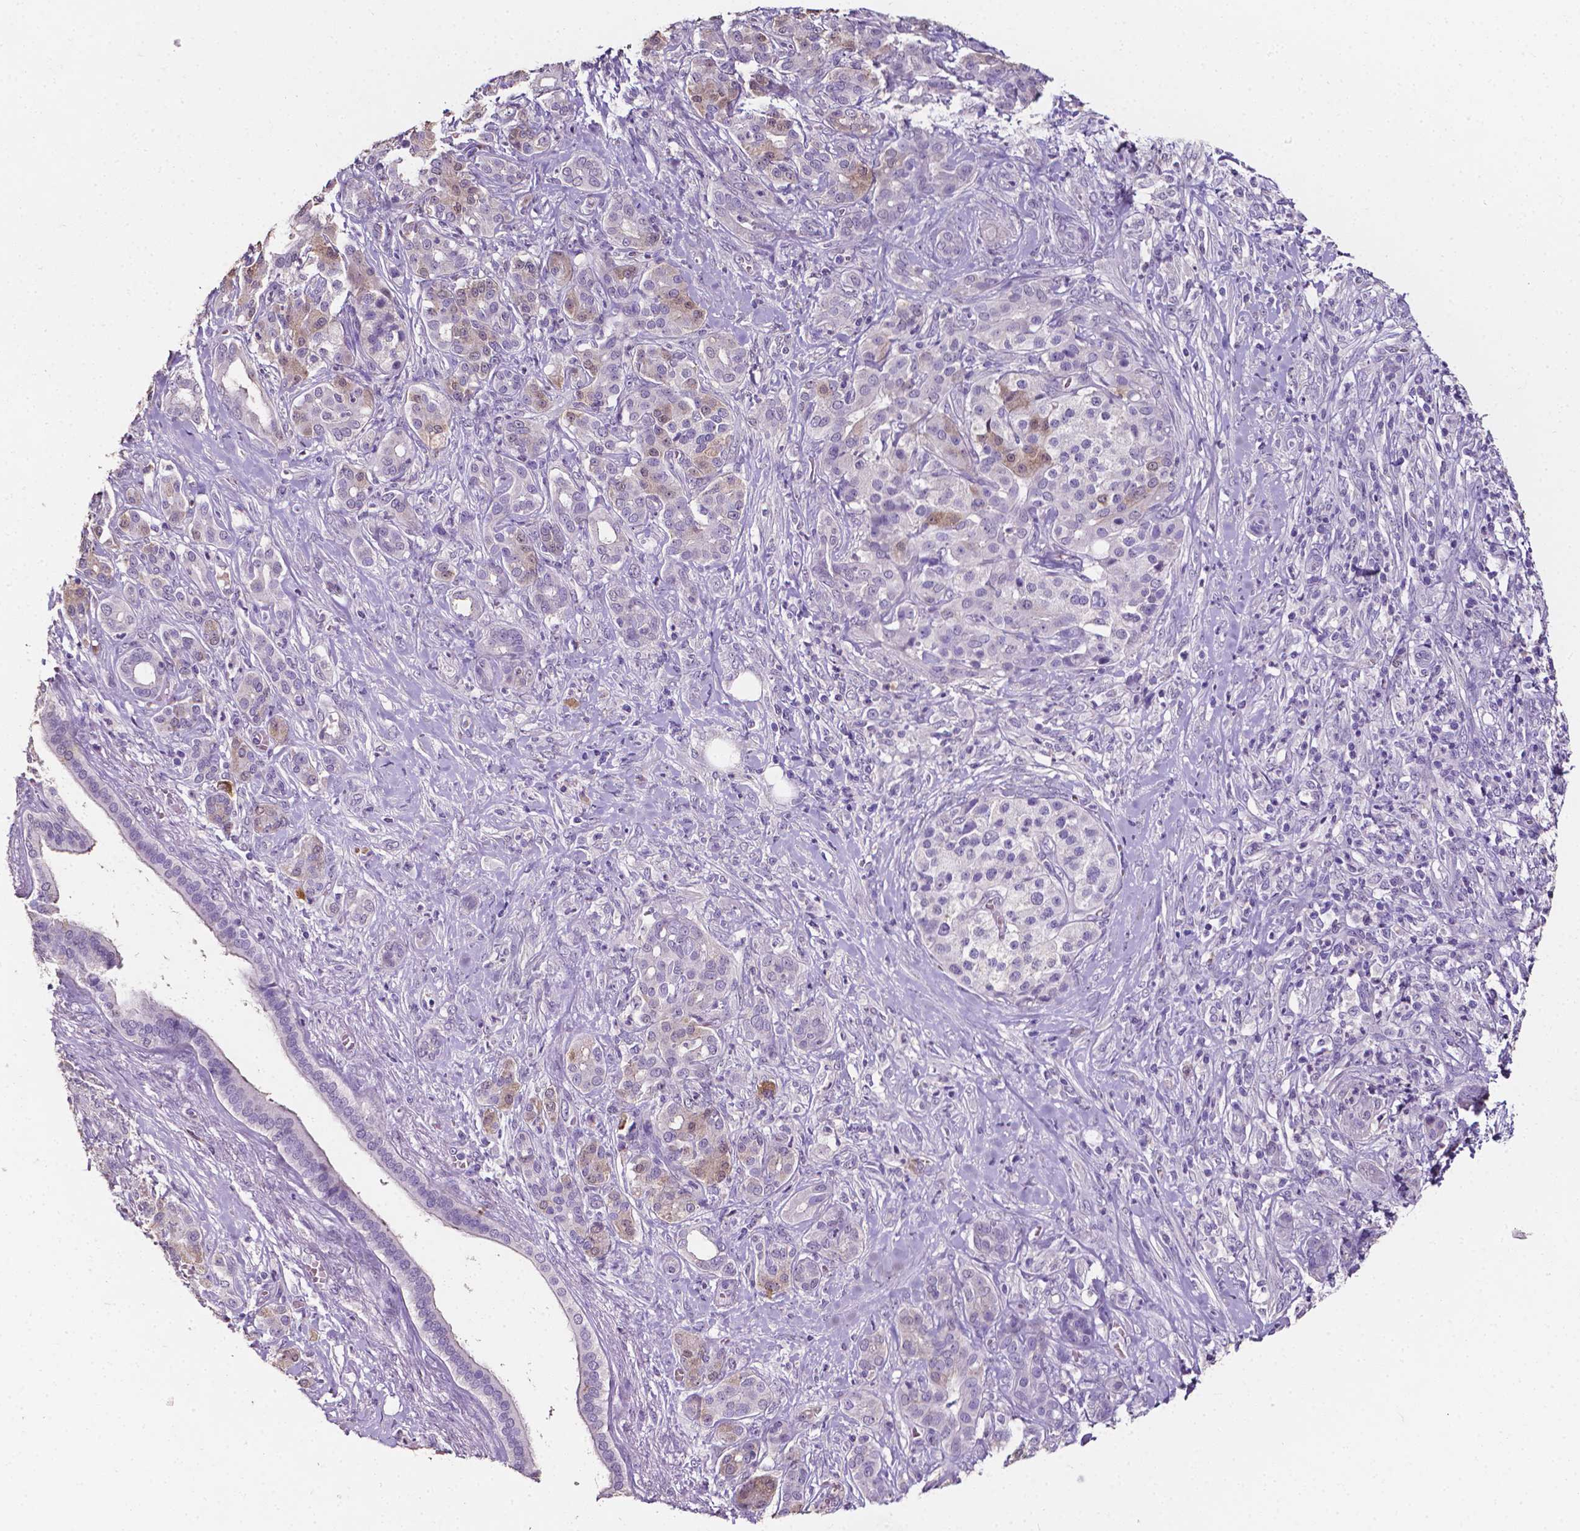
{"staining": {"intensity": "negative", "quantity": "none", "location": "none"}, "tissue": "pancreatic cancer", "cell_type": "Tumor cells", "image_type": "cancer", "snomed": [{"axis": "morphology", "description": "Normal tissue, NOS"}, {"axis": "morphology", "description": "Inflammation, NOS"}, {"axis": "morphology", "description": "Adenocarcinoma, NOS"}, {"axis": "topography", "description": "Pancreas"}], "caption": "A micrograph of human pancreatic cancer (adenocarcinoma) is negative for staining in tumor cells.", "gene": "PSAT1", "patient": {"sex": "male", "age": 57}}